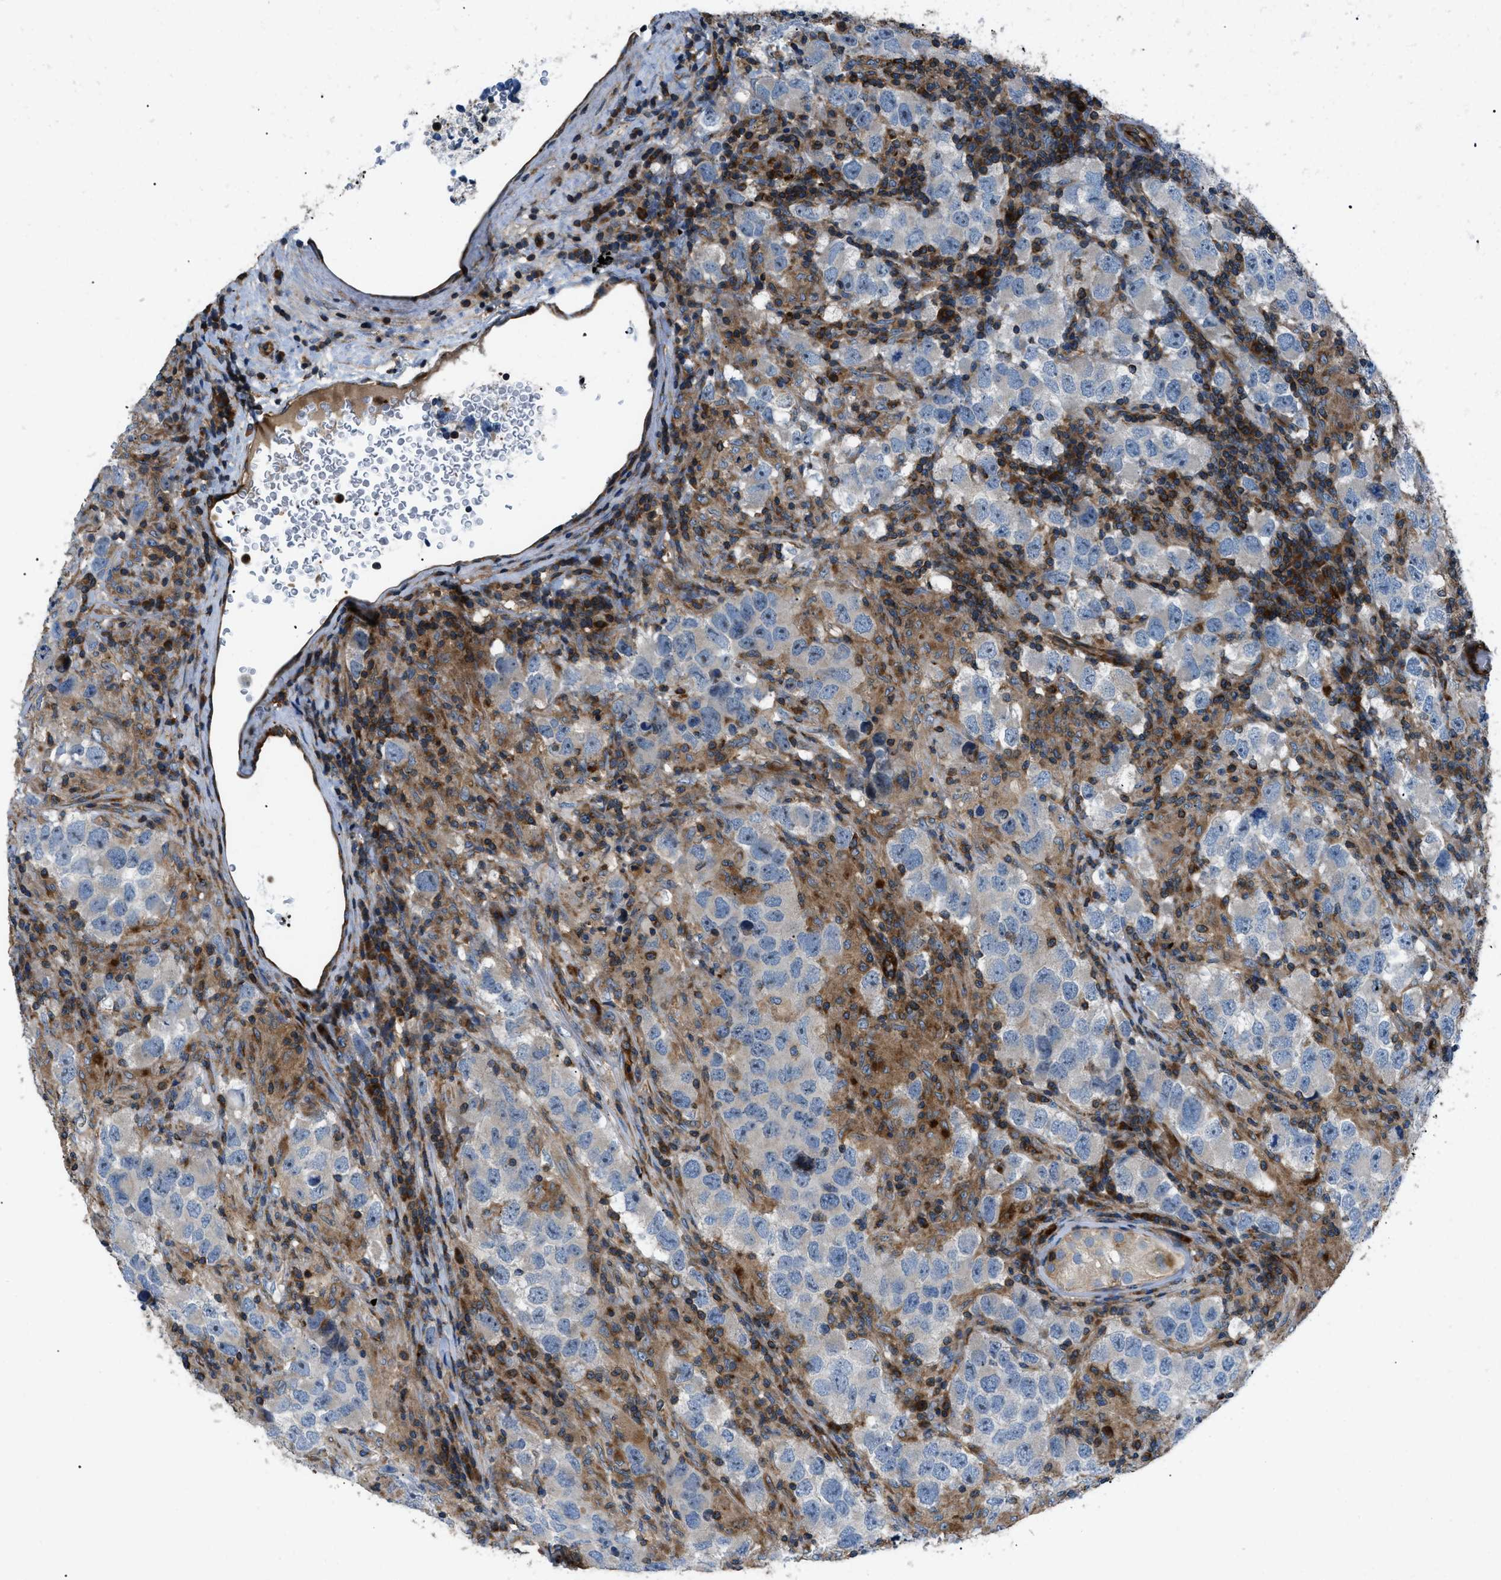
{"staining": {"intensity": "negative", "quantity": "none", "location": "none"}, "tissue": "testis cancer", "cell_type": "Tumor cells", "image_type": "cancer", "snomed": [{"axis": "morphology", "description": "Carcinoma, Embryonal, NOS"}, {"axis": "topography", "description": "Testis"}], "caption": "High magnification brightfield microscopy of testis cancer (embryonal carcinoma) stained with DAB (brown) and counterstained with hematoxylin (blue): tumor cells show no significant positivity.", "gene": "ATP2A3", "patient": {"sex": "male", "age": 21}}